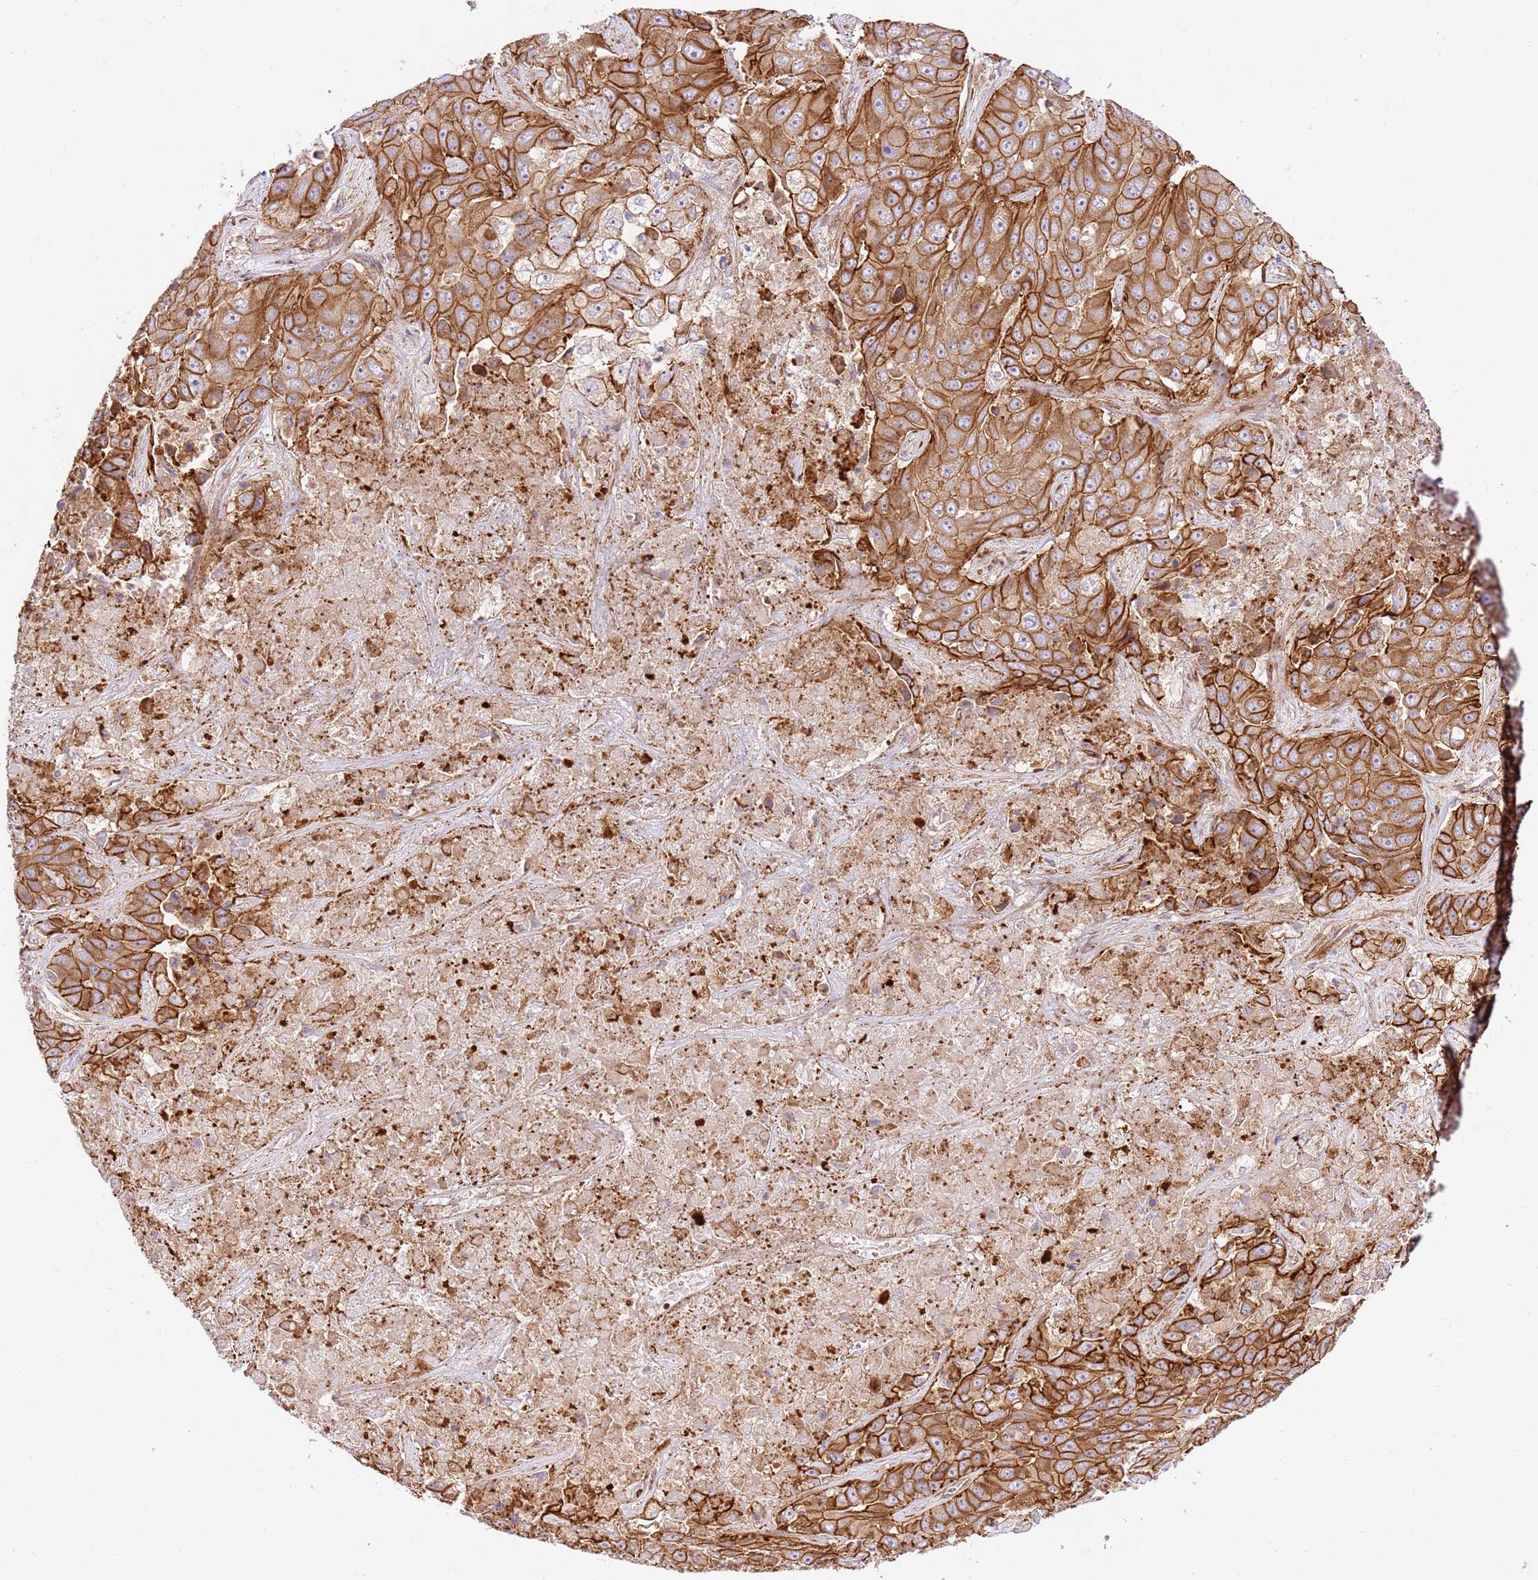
{"staining": {"intensity": "strong", "quantity": ">75%", "location": "cytoplasmic/membranous"}, "tissue": "liver cancer", "cell_type": "Tumor cells", "image_type": "cancer", "snomed": [{"axis": "morphology", "description": "Cholangiocarcinoma"}, {"axis": "topography", "description": "Liver"}], "caption": "High-magnification brightfield microscopy of liver cancer stained with DAB (3,3'-diaminobenzidine) (brown) and counterstained with hematoxylin (blue). tumor cells exhibit strong cytoplasmic/membranous expression is present in approximately>75% of cells. The staining was performed using DAB (3,3'-diaminobenzidine), with brown indicating positive protein expression. Nuclei are stained blue with hematoxylin.", "gene": "EFCAB8", "patient": {"sex": "female", "age": 52}}